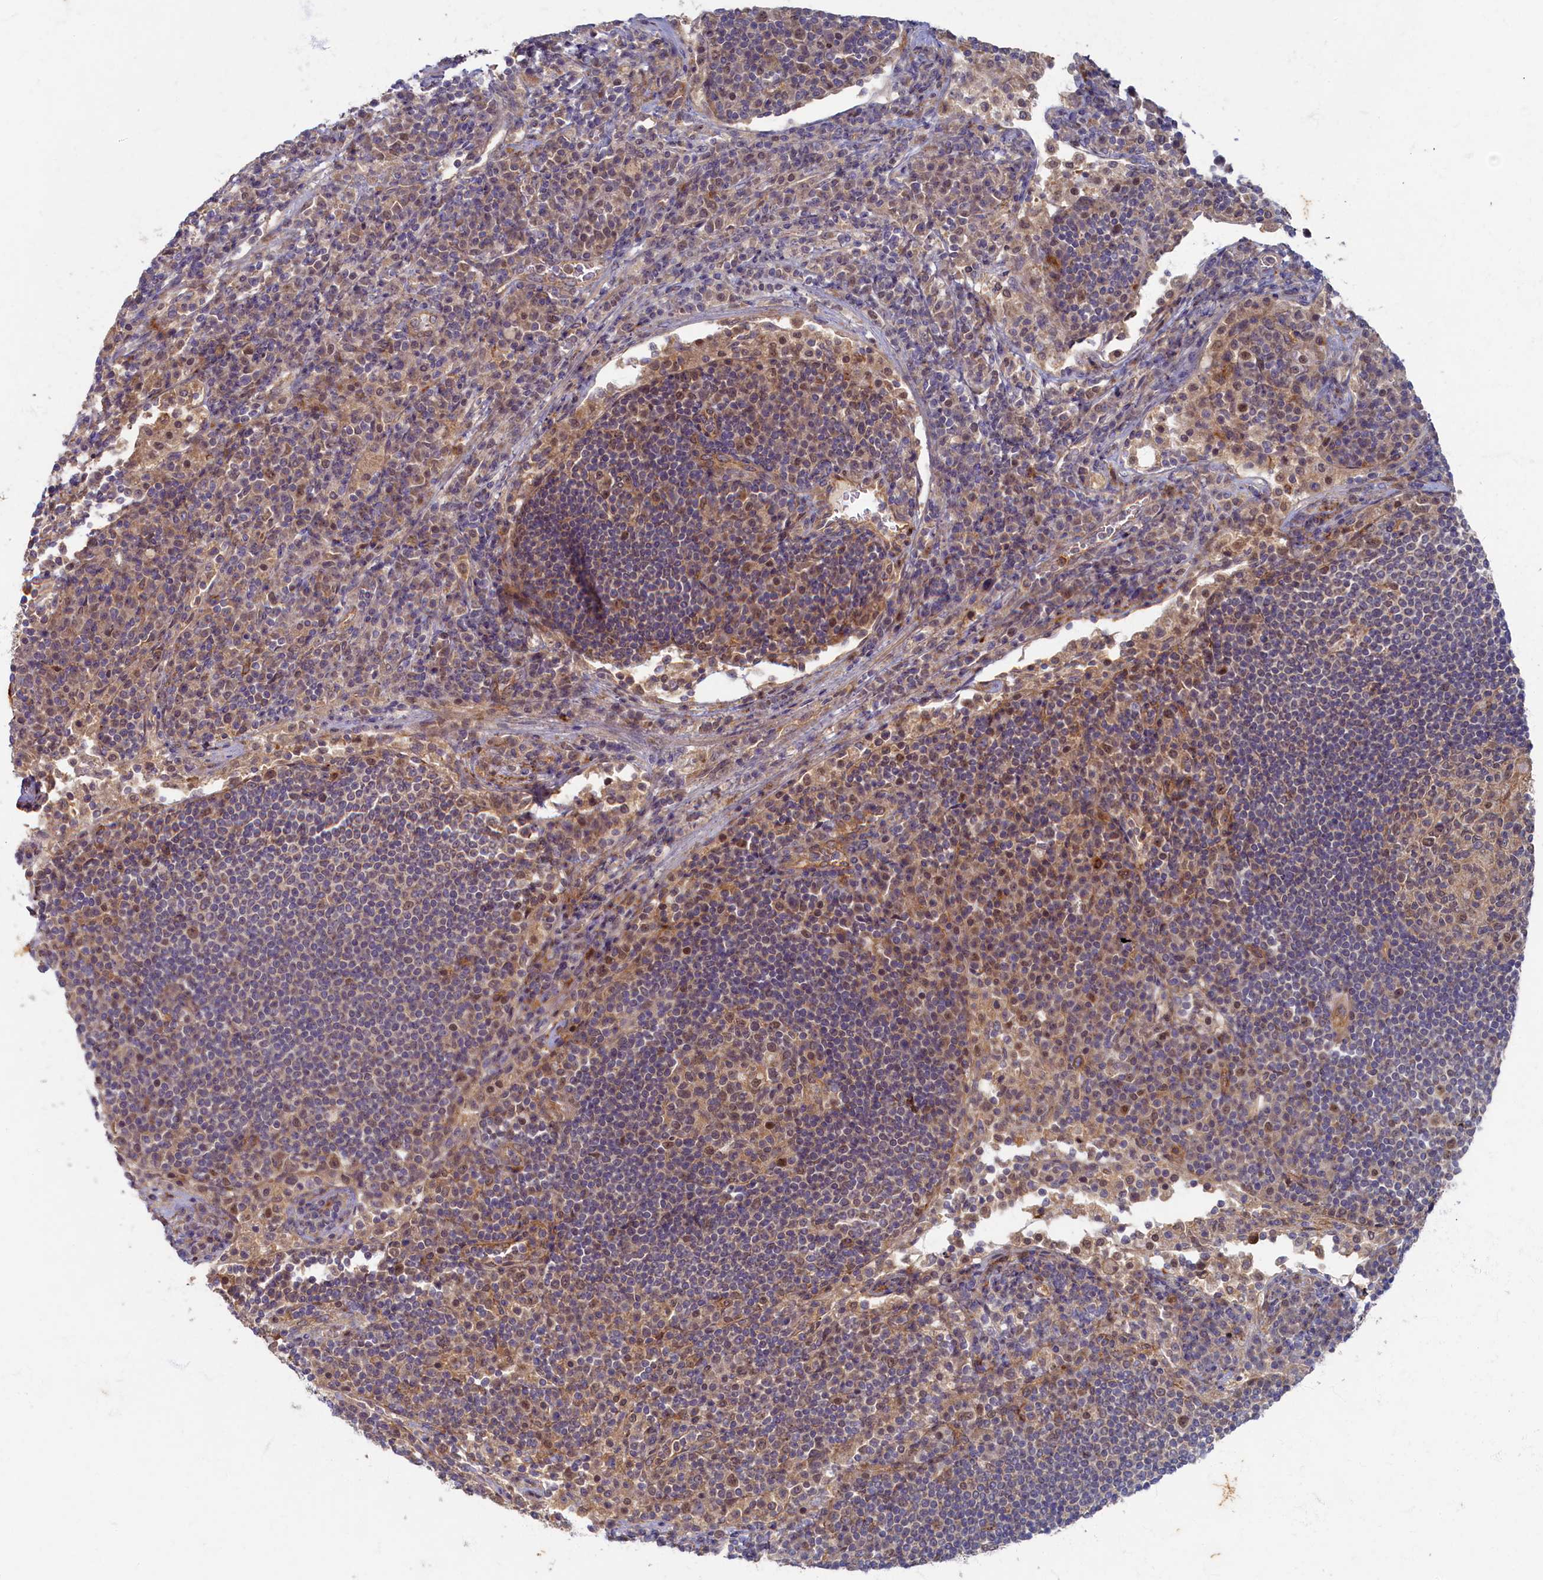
{"staining": {"intensity": "moderate", "quantity": "<25%", "location": "cytoplasmic/membranous,nuclear"}, "tissue": "lymph node", "cell_type": "Germinal center cells", "image_type": "normal", "snomed": [{"axis": "morphology", "description": "Normal tissue, NOS"}, {"axis": "topography", "description": "Lymph node"}], "caption": "Immunohistochemistry (IHC) (DAB) staining of unremarkable lymph node demonstrates moderate cytoplasmic/membranous,nuclear protein positivity in about <25% of germinal center cells. (DAB (3,3'-diaminobenzidine) = brown stain, brightfield microscopy at high magnification).", "gene": "WDR59", "patient": {"sex": "female", "age": 53}}